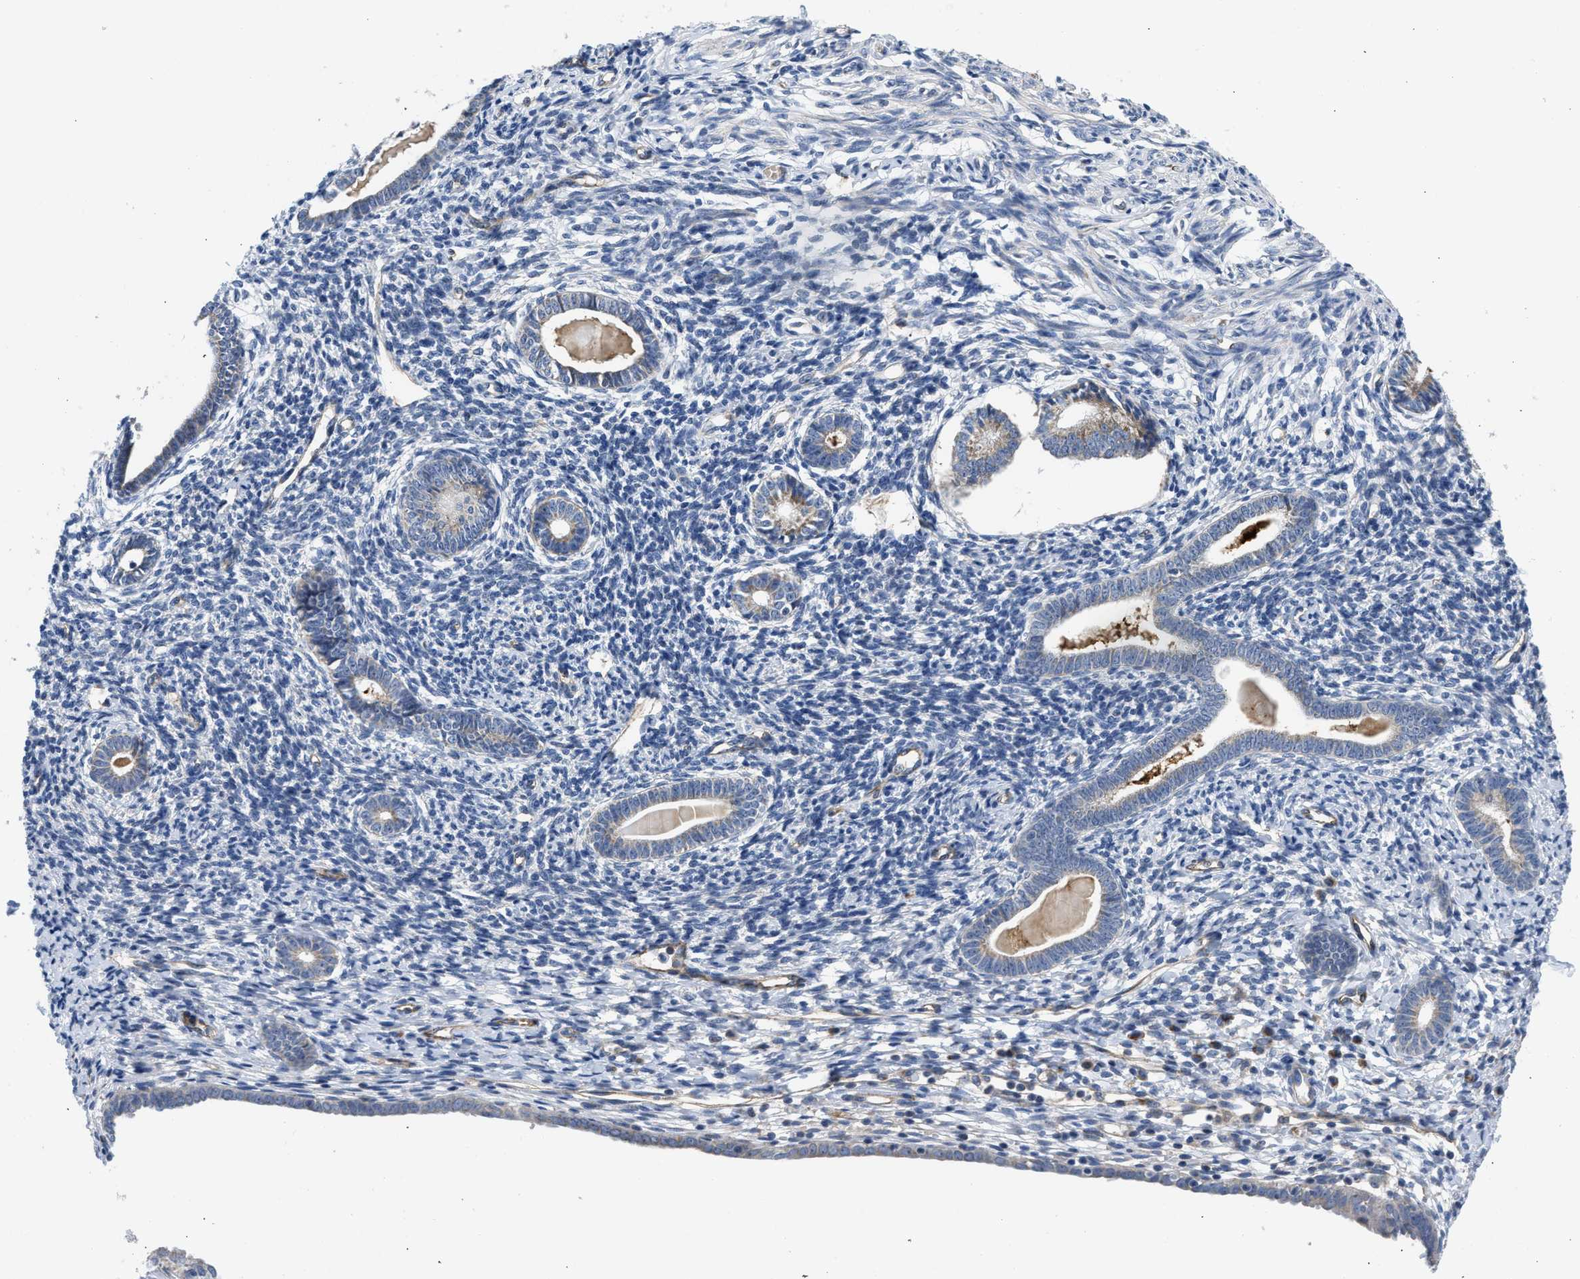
{"staining": {"intensity": "negative", "quantity": "none", "location": "none"}, "tissue": "endometrium", "cell_type": "Cells in endometrial stroma", "image_type": "normal", "snomed": [{"axis": "morphology", "description": "Normal tissue, NOS"}, {"axis": "topography", "description": "Endometrium"}], "caption": "An immunohistochemistry (IHC) photomicrograph of normal endometrium is shown. There is no staining in cells in endometrial stroma of endometrium. (Immunohistochemistry, brightfield microscopy, high magnification).", "gene": "PIM1", "patient": {"sex": "female", "age": 71}}